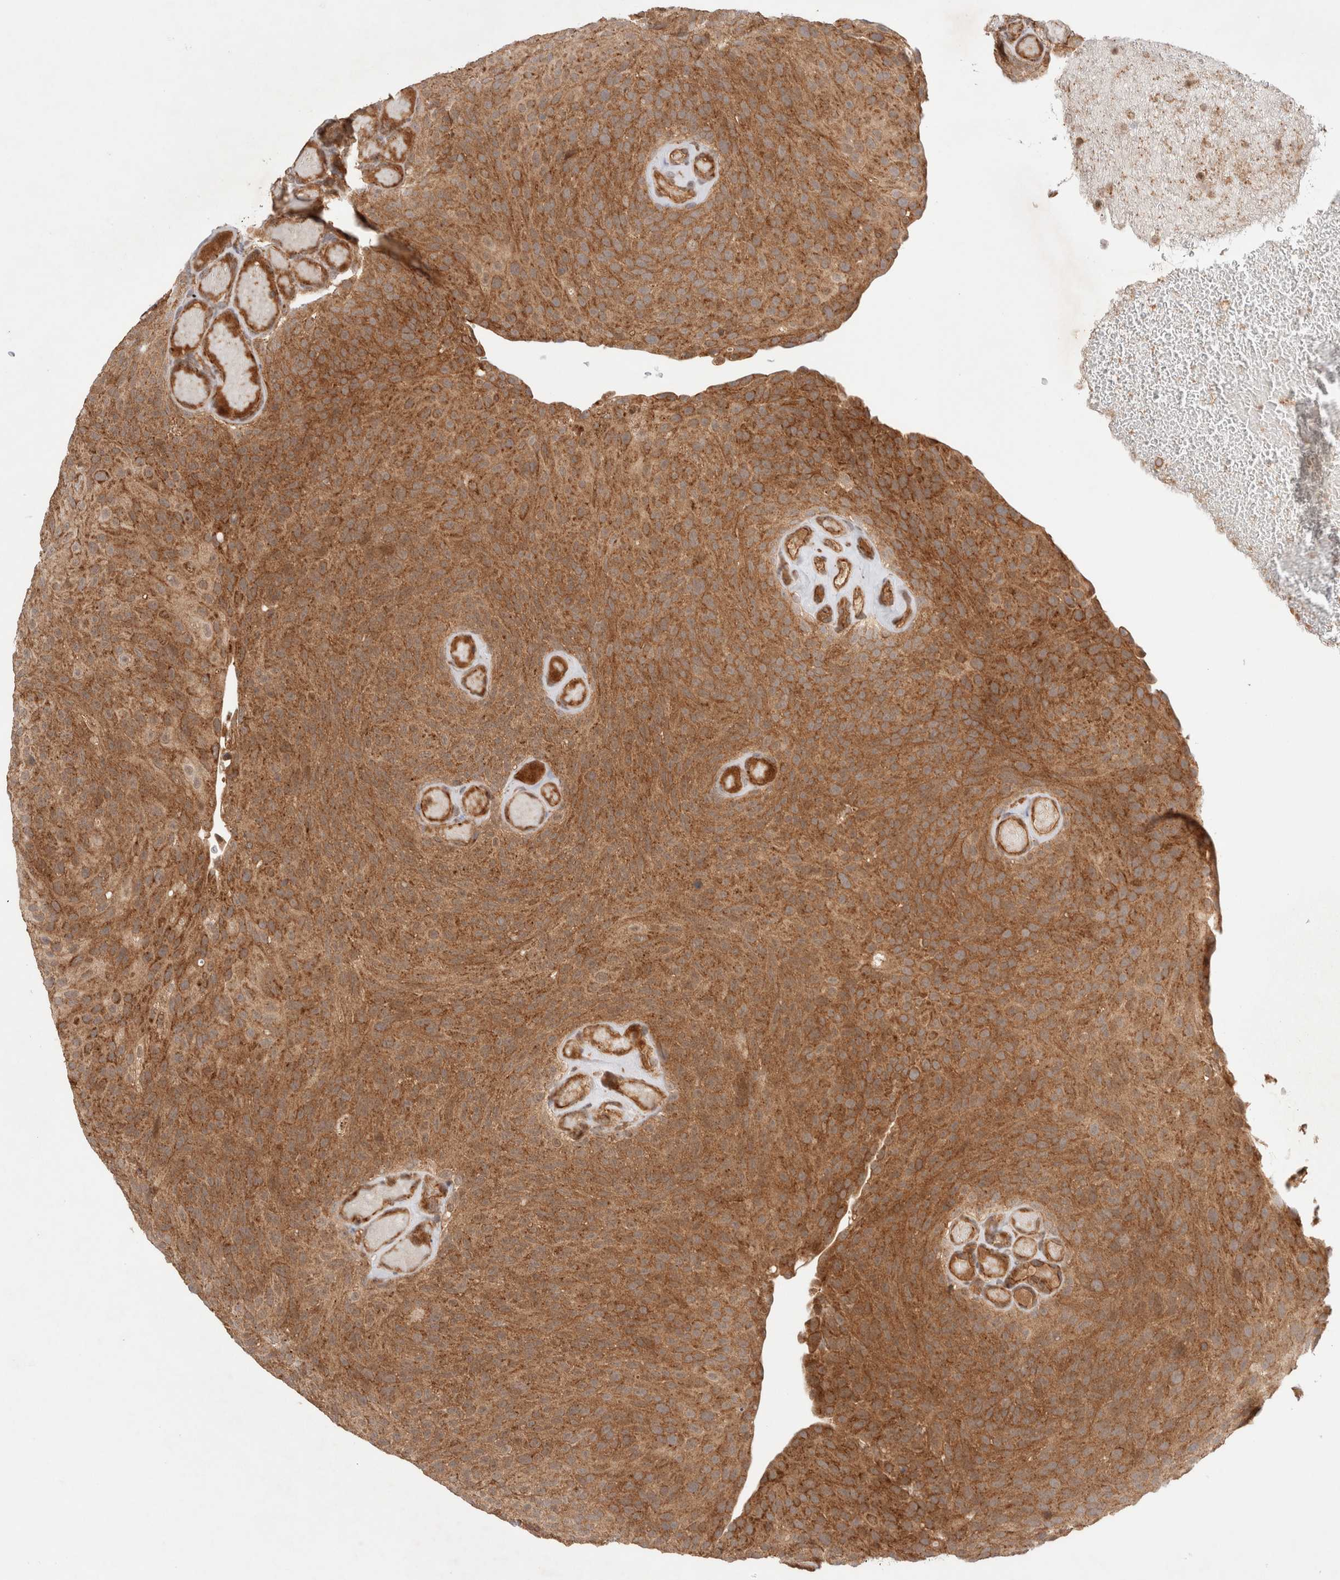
{"staining": {"intensity": "strong", "quantity": ">75%", "location": "cytoplasmic/membranous"}, "tissue": "urothelial cancer", "cell_type": "Tumor cells", "image_type": "cancer", "snomed": [{"axis": "morphology", "description": "Urothelial carcinoma, Low grade"}, {"axis": "topography", "description": "Urinary bladder"}], "caption": "Tumor cells reveal high levels of strong cytoplasmic/membranous expression in about >75% of cells in human urothelial carcinoma (low-grade). (DAB (3,3'-diaminobenzidine) IHC with brightfield microscopy, high magnification).", "gene": "SIKE1", "patient": {"sex": "male", "age": 78}}